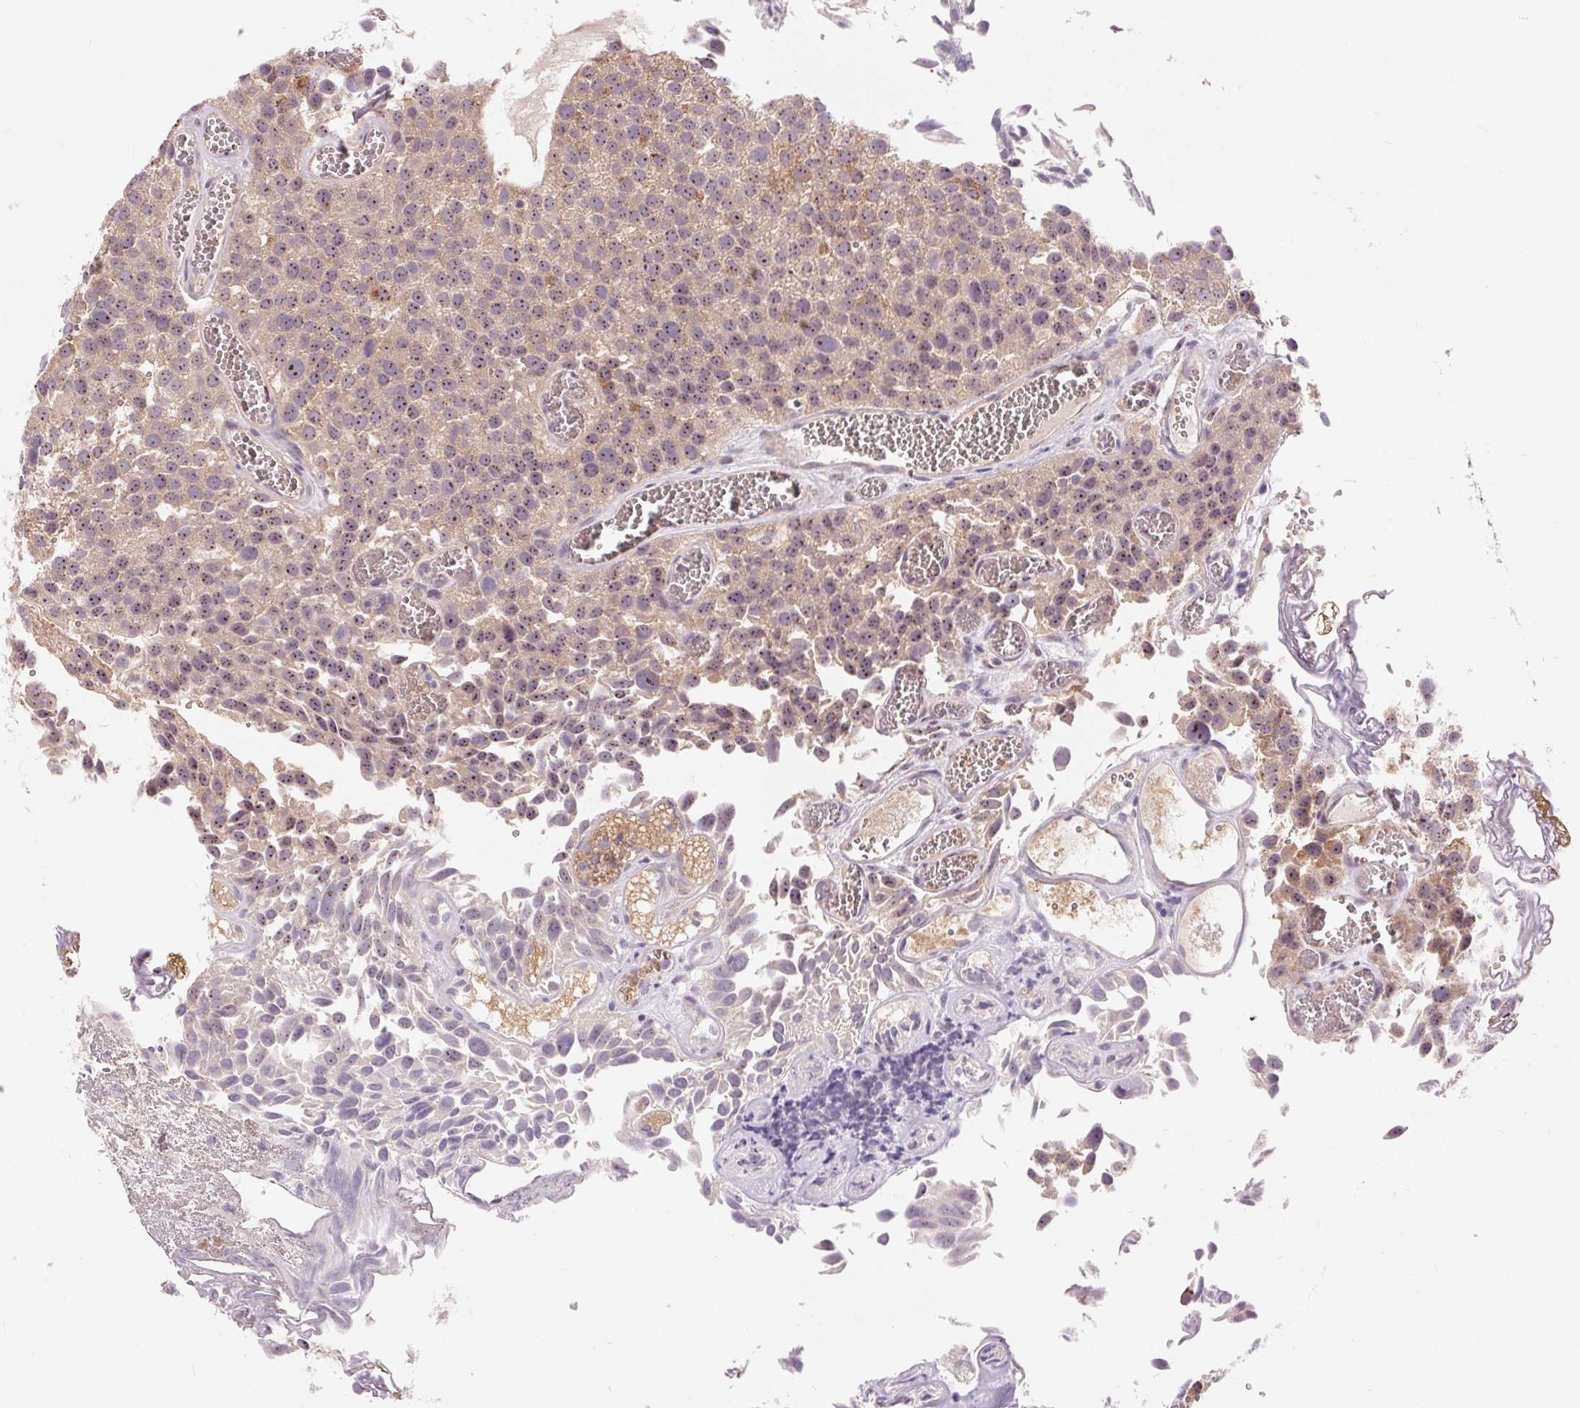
{"staining": {"intensity": "negative", "quantity": "none", "location": "none"}, "tissue": "urothelial cancer", "cell_type": "Tumor cells", "image_type": "cancer", "snomed": [{"axis": "morphology", "description": "Urothelial carcinoma, Low grade"}, {"axis": "topography", "description": "Urinary bladder"}], "caption": "Immunohistochemical staining of urothelial cancer demonstrates no significant expression in tumor cells.", "gene": "RANBP3L", "patient": {"sex": "female", "age": 69}}